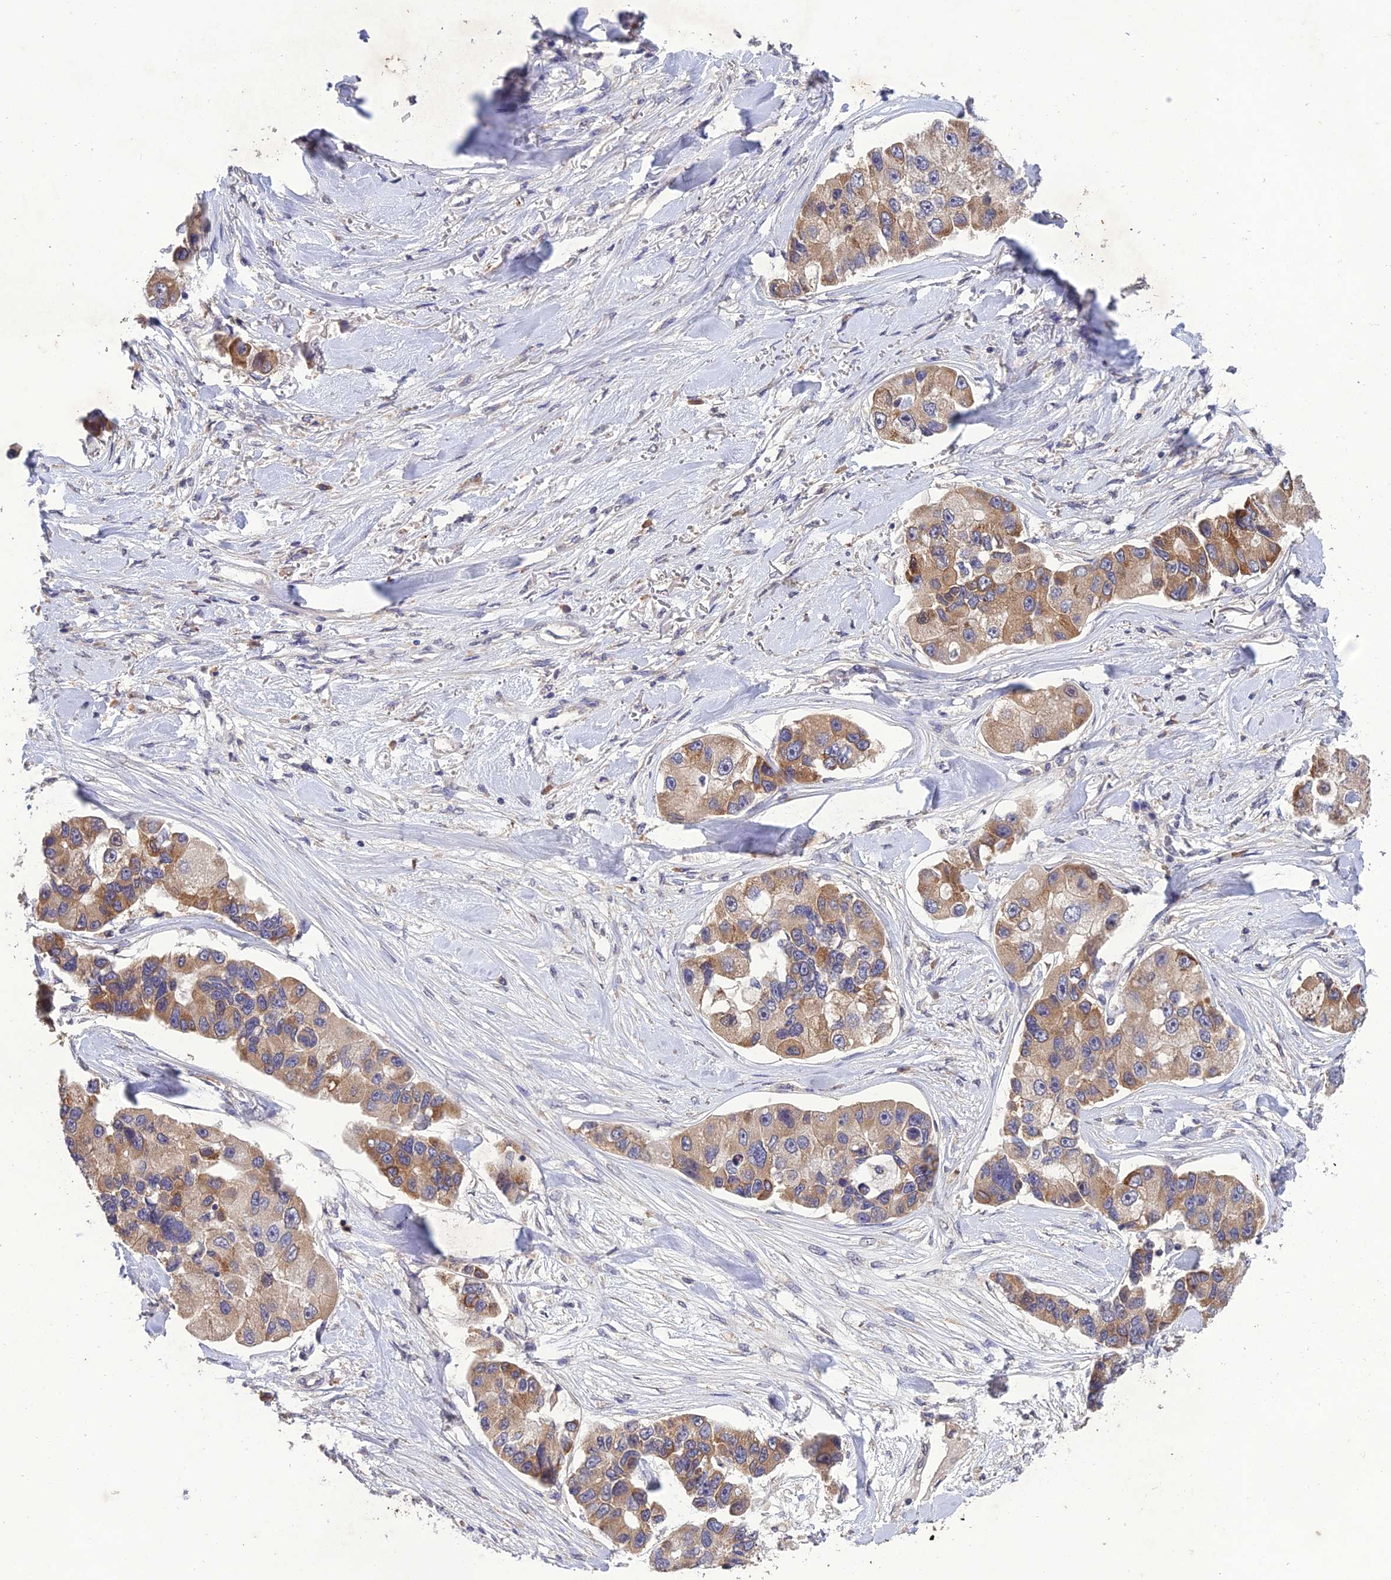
{"staining": {"intensity": "moderate", "quantity": ">75%", "location": "cytoplasmic/membranous"}, "tissue": "lung cancer", "cell_type": "Tumor cells", "image_type": "cancer", "snomed": [{"axis": "morphology", "description": "Adenocarcinoma, NOS"}, {"axis": "topography", "description": "Lung"}], "caption": "This is an image of immunohistochemistry staining of adenocarcinoma (lung), which shows moderate staining in the cytoplasmic/membranous of tumor cells.", "gene": "SLC39A13", "patient": {"sex": "female", "age": 54}}